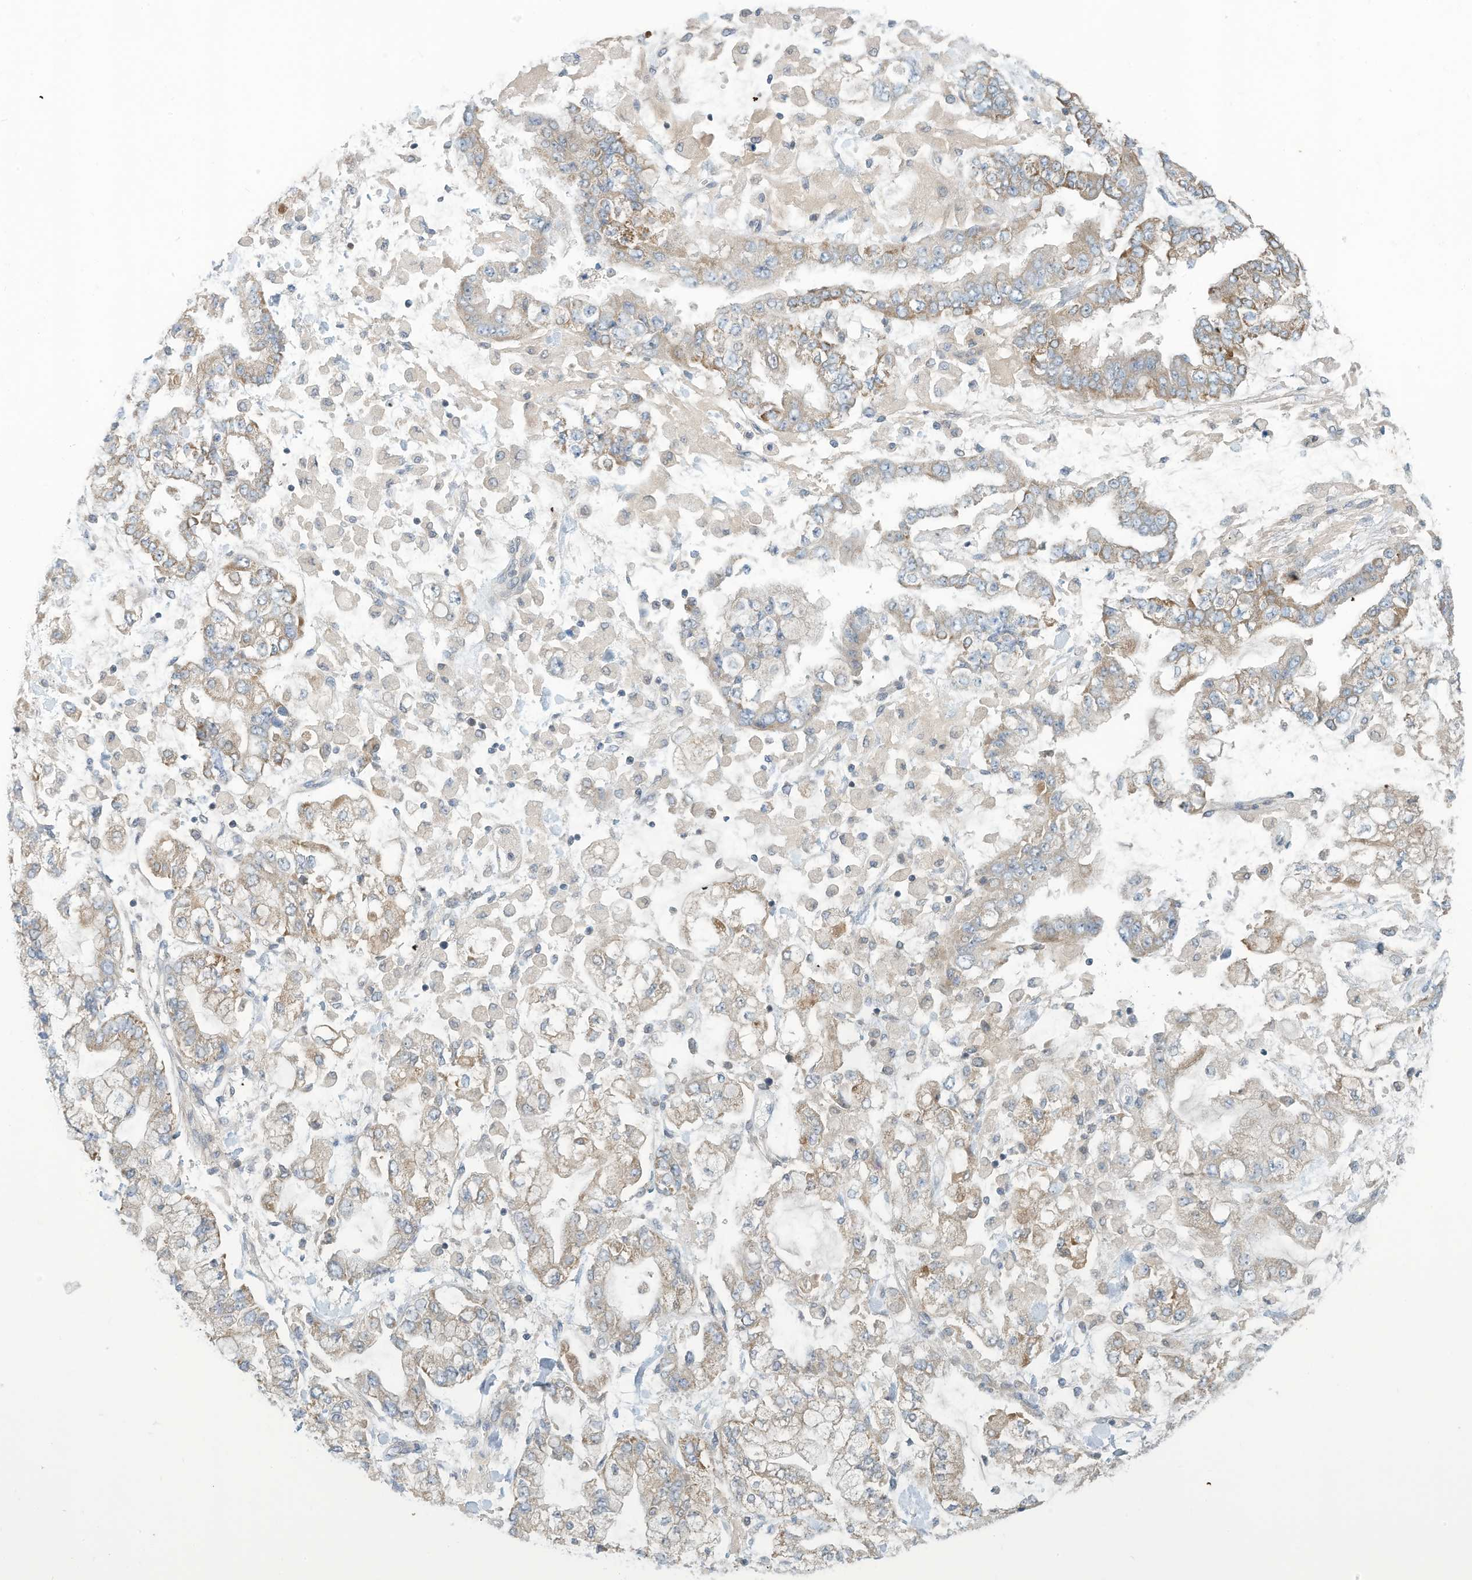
{"staining": {"intensity": "weak", "quantity": "25%-75%", "location": "cytoplasmic/membranous"}, "tissue": "stomach cancer", "cell_type": "Tumor cells", "image_type": "cancer", "snomed": [{"axis": "morphology", "description": "Normal tissue, NOS"}, {"axis": "morphology", "description": "Adenocarcinoma, NOS"}, {"axis": "topography", "description": "Stomach, upper"}, {"axis": "topography", "description": "Stomach"}], "caption": "Tumor cells exhibit low levels of weak cytoplasmic/membranous staining in approximately 25%-75% of cells in human stomach cancer (adenocarcinoma). (DAB IHC with brightfield microscopy, high magnification).", "gene": "SCGB1D2", "patient": {"sex": "male", "age": 76}}